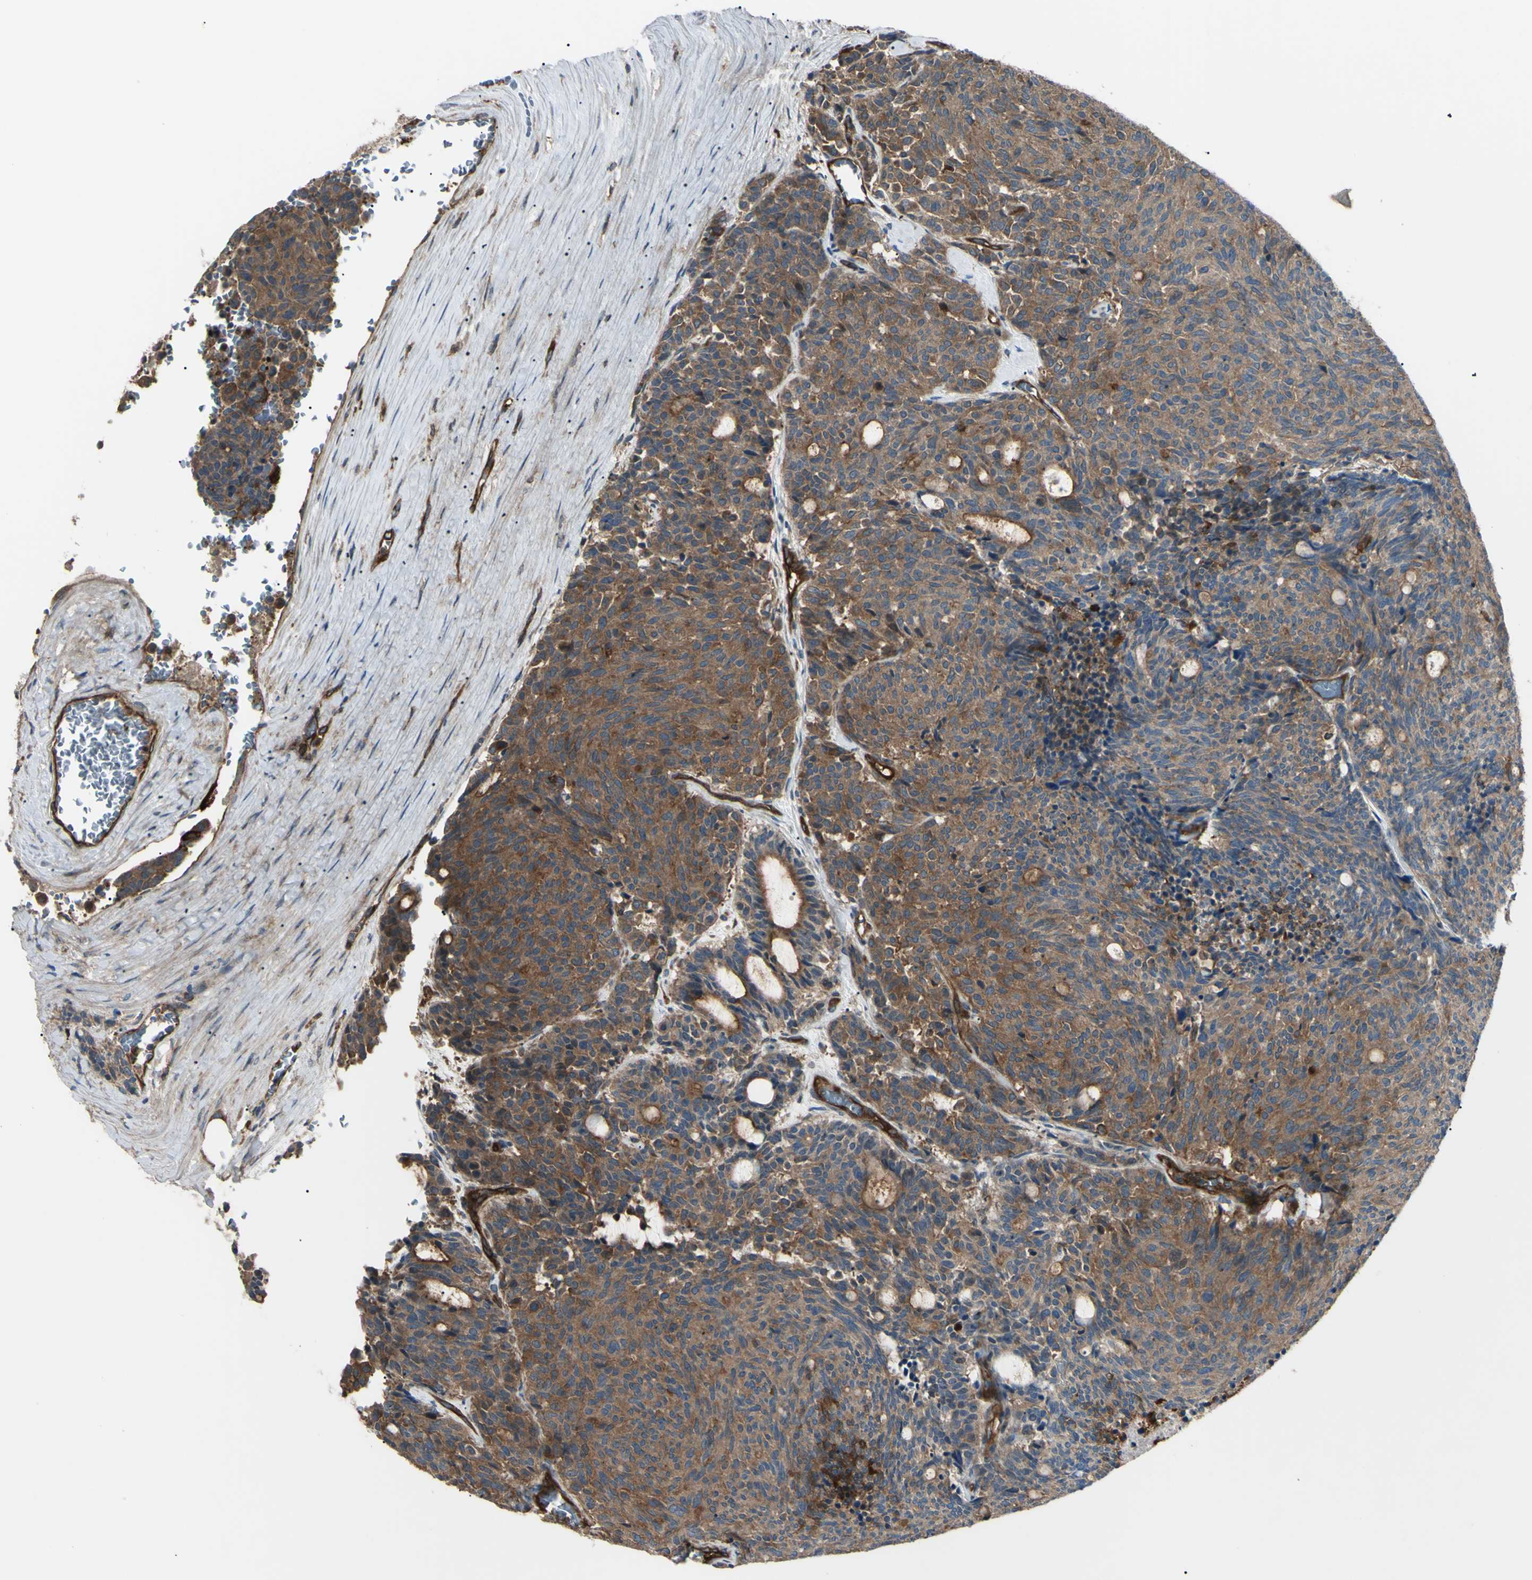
{"staining": {"intensity": "moderate", "quantity": ">75%", "location": "cytoplasmic/membranous"}, "tissue": "carcinoid", "cell_type": "Tumor cells", "image_type": "cancer", "snomed": [{"axis": "morphology", "description": "Carcinoid, malignant, NOS"}, {"axis": "topography", "description": "Pancreas"}], "caption": "There is medium levels of moderate cytoplasmic/membranous positivity in tumor cells of carcinoid (malignant), as demonstrated by immunohistochemical staining (brown color).", "gene": "PTPN12", "patient": {"sex": "female", "age": 54}}